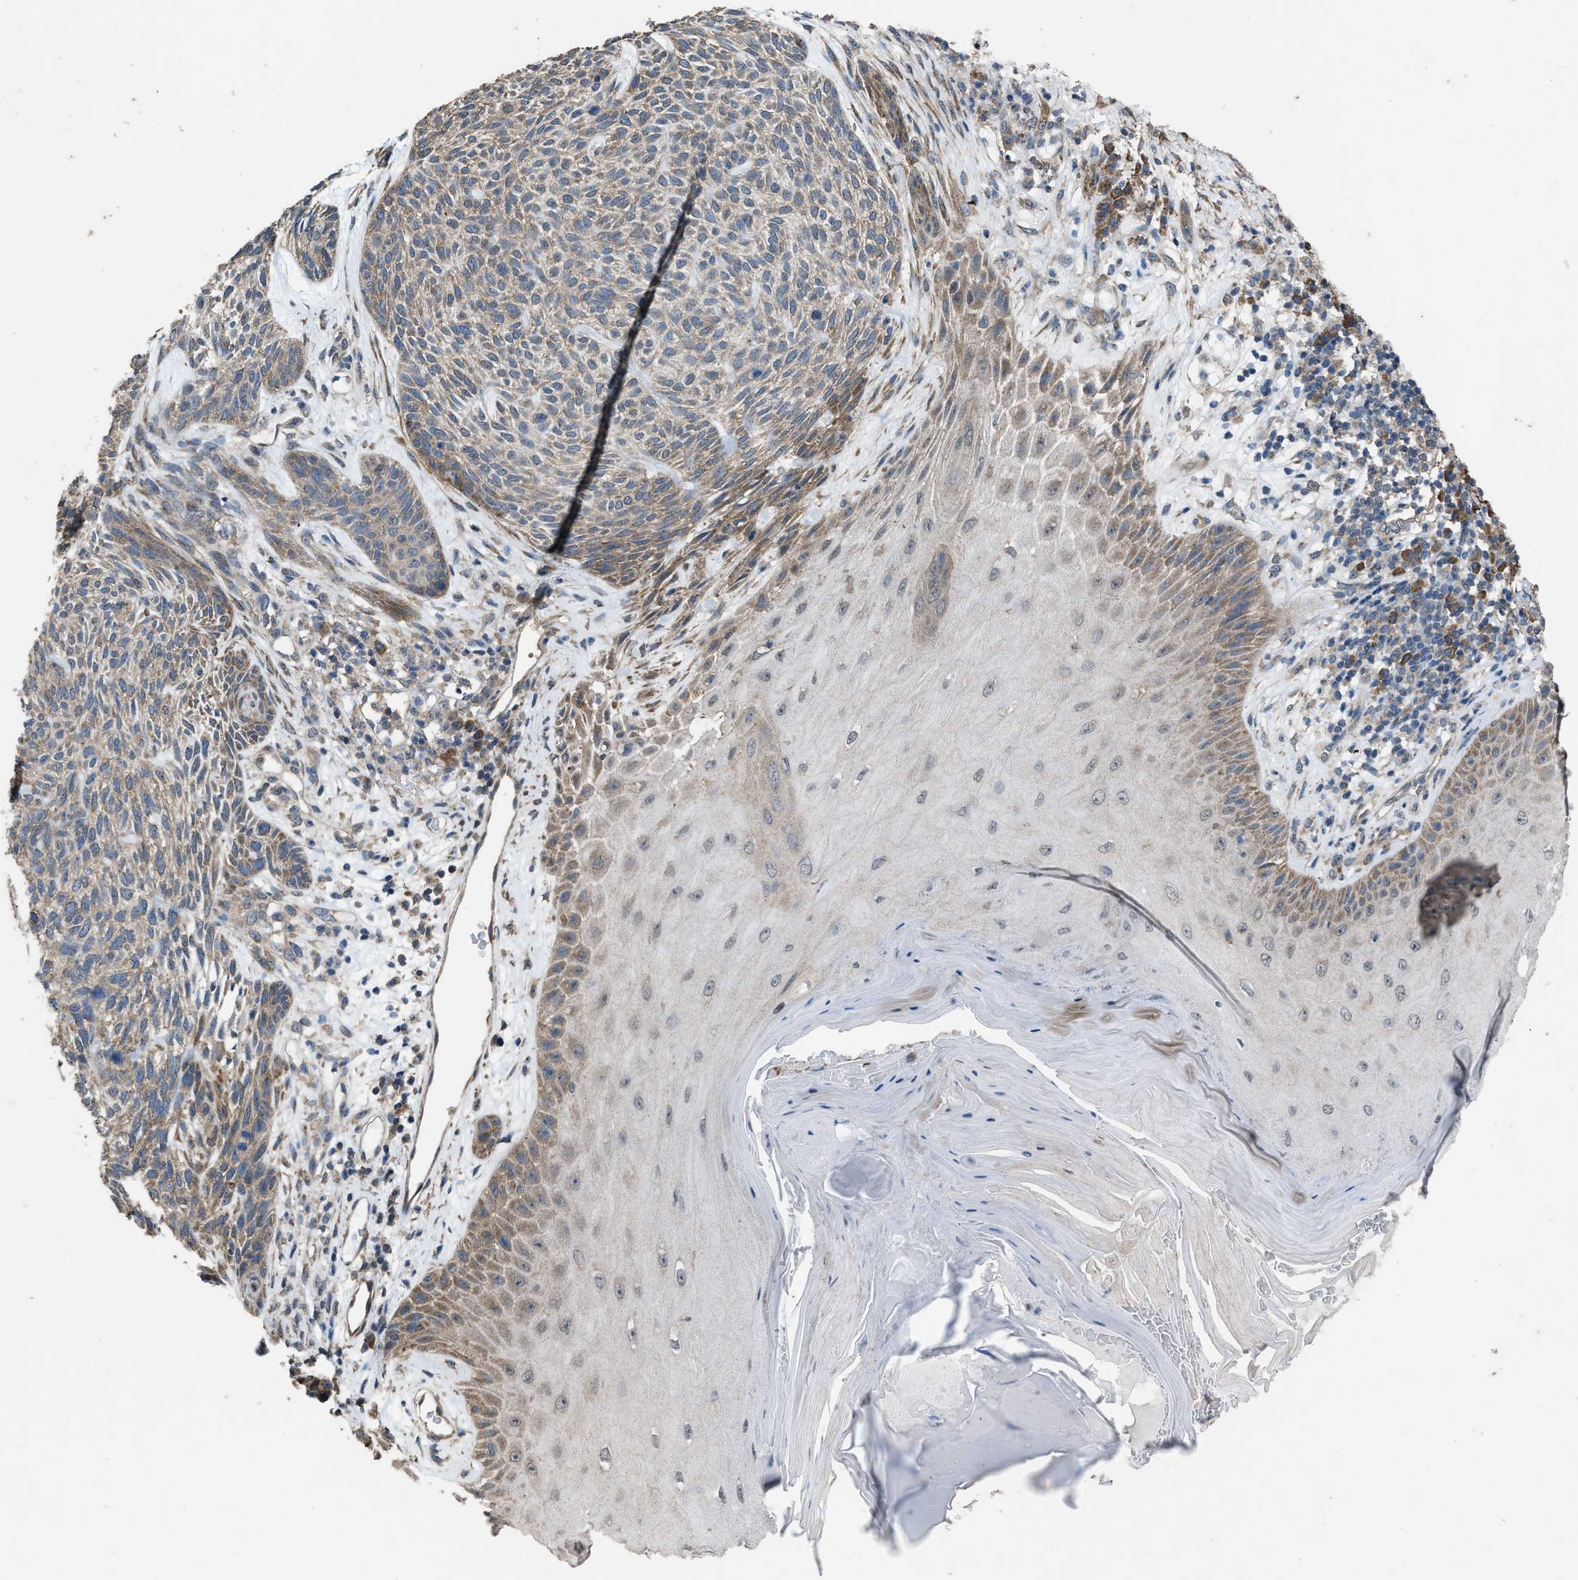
{"staining": {"intensity": "weak", "quantity": ">75%", "location": "cytoplasmic/membranous"}, "tissue": "skin cancer", "cell_type": "Tumor cells", "image_type": "cancer", "snomed": [{"axis": "morphology", "description": "Basal cell carcinoma"}, {"axis": "topography", "description": "Skin"}], "caption": "Human skin cancer (basal cell carcinoma) stained with a protein marker exhibits weak staining in tumor cells.", "gene": "ARL6", "patient": {"sex": "male", "age": 55}}